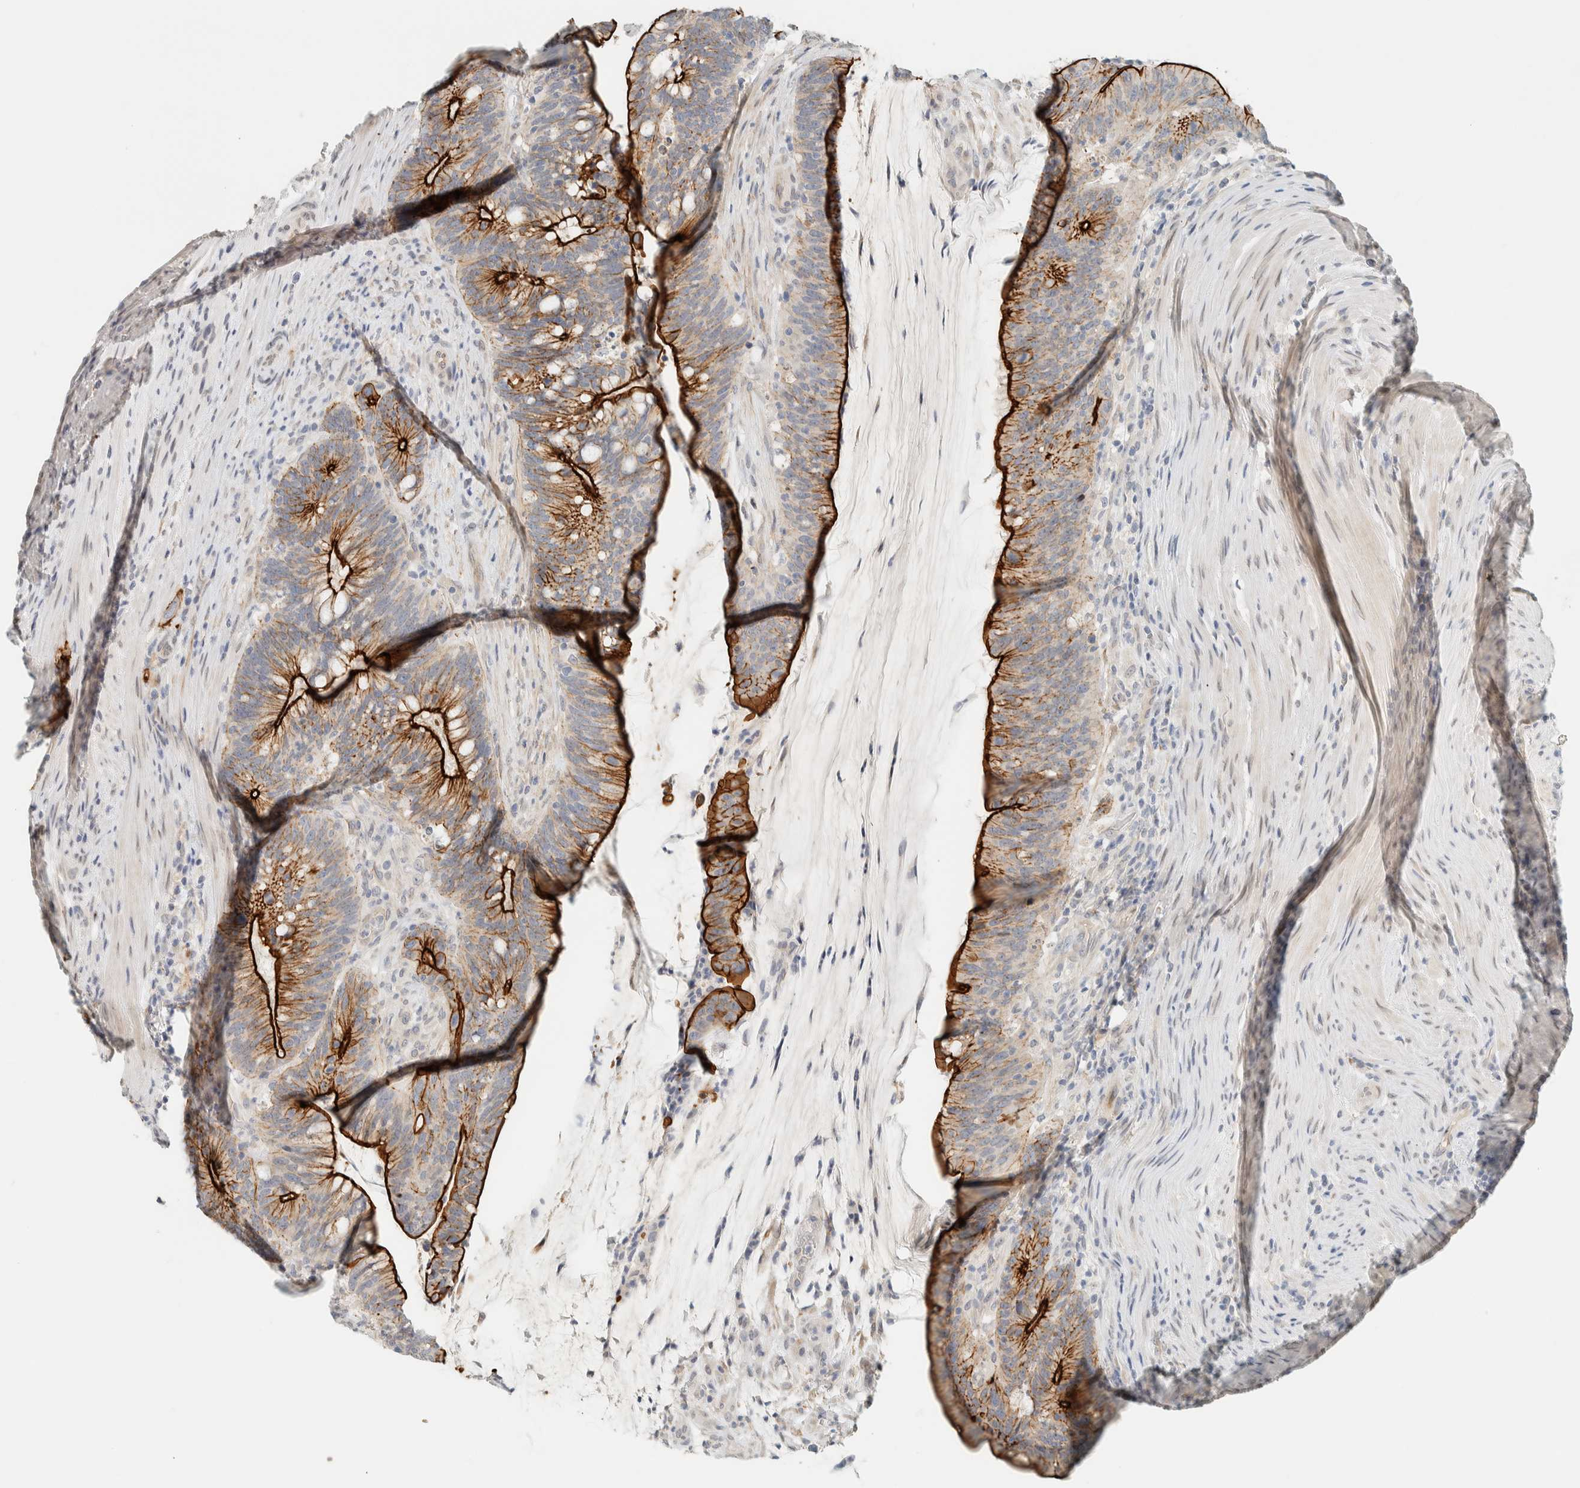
{"staining": {"intensity": "strong", "quantity": "25%-75%", "location": "cytoplasmic/membranous"}, "tissue": "colorectal cancer", "cell_type": "Tumor cells", "image_type": "cancer", "snomed": [{"axis": "morphology", "description": "Adenocarcinoma, NOS"}, {"axis": "topography", "description": "Colon"}], "caption": "Colorectal cancer (adenocarcinoma) stained with a protein marker demonstrates strong staining in tumor cells.", "gene": "C1QTNF12", "patient": {"sex": "female", "age": 66}}